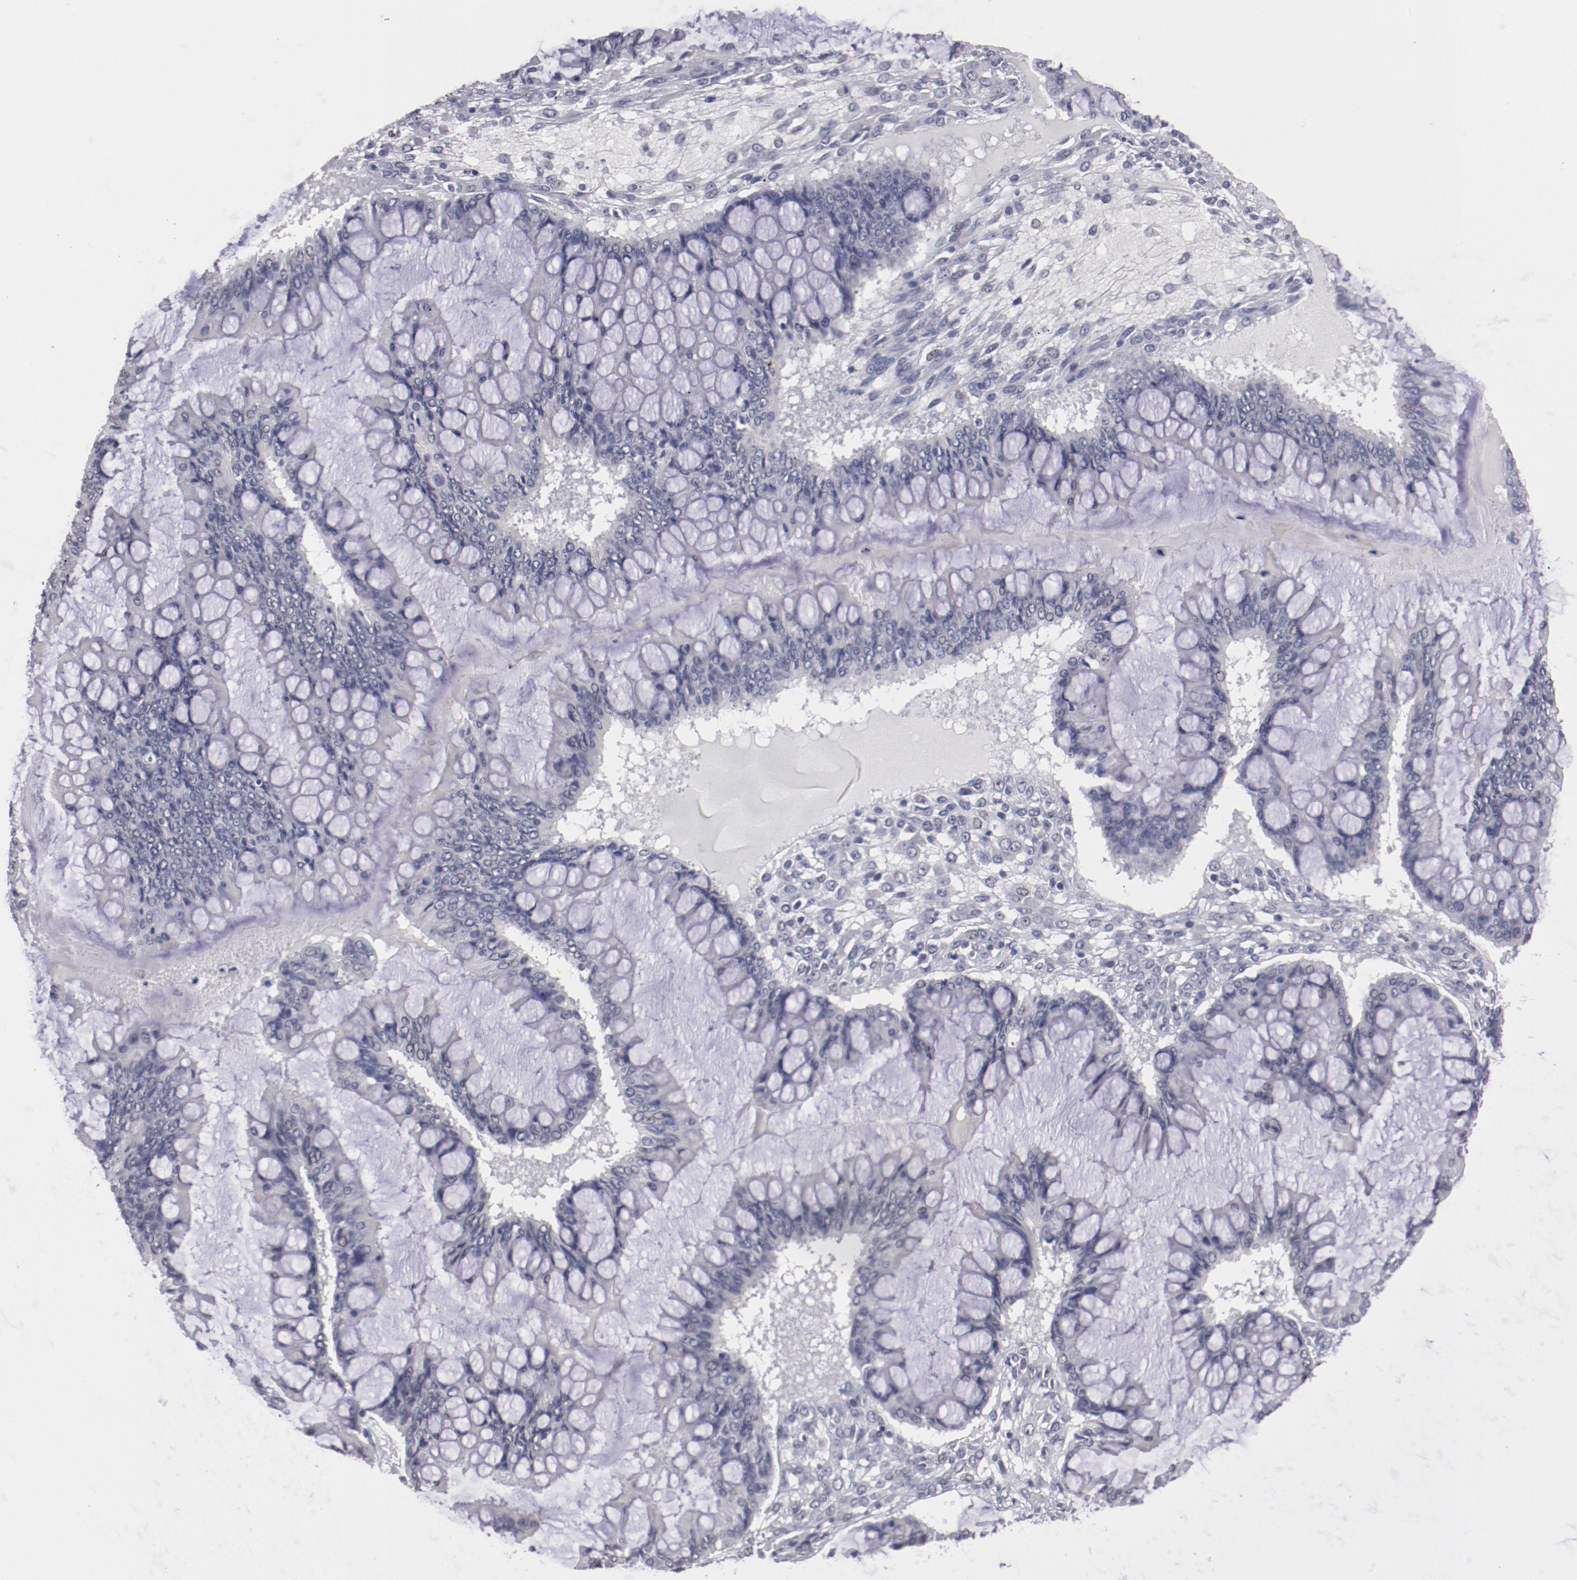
{"staining": {"intensity": "weak", "quantity": "<25%", "location": "nuclear"}, "tissue": "ovarian cancer", "cell_type": "Tumor cells", "image_type": "cancer", "snomed": [{"axis": "morphology", "description": "Cystadenocarcinoma, mucinous, NOS"}, {"axis": "topography", "description": "Ovary"}], "caption": "Protein analysis of ovarian cancer (mucinous cystadenocarcinoma) displays no significant expression in tumor cells. (Stains: DAB immunohistochemistry (IHC) with hematoxylin counter stain, Microscopy: brightfield microscopy at high magnification).", "gene": "IRF4", "patient": {"sex": "female", "age": 73}}